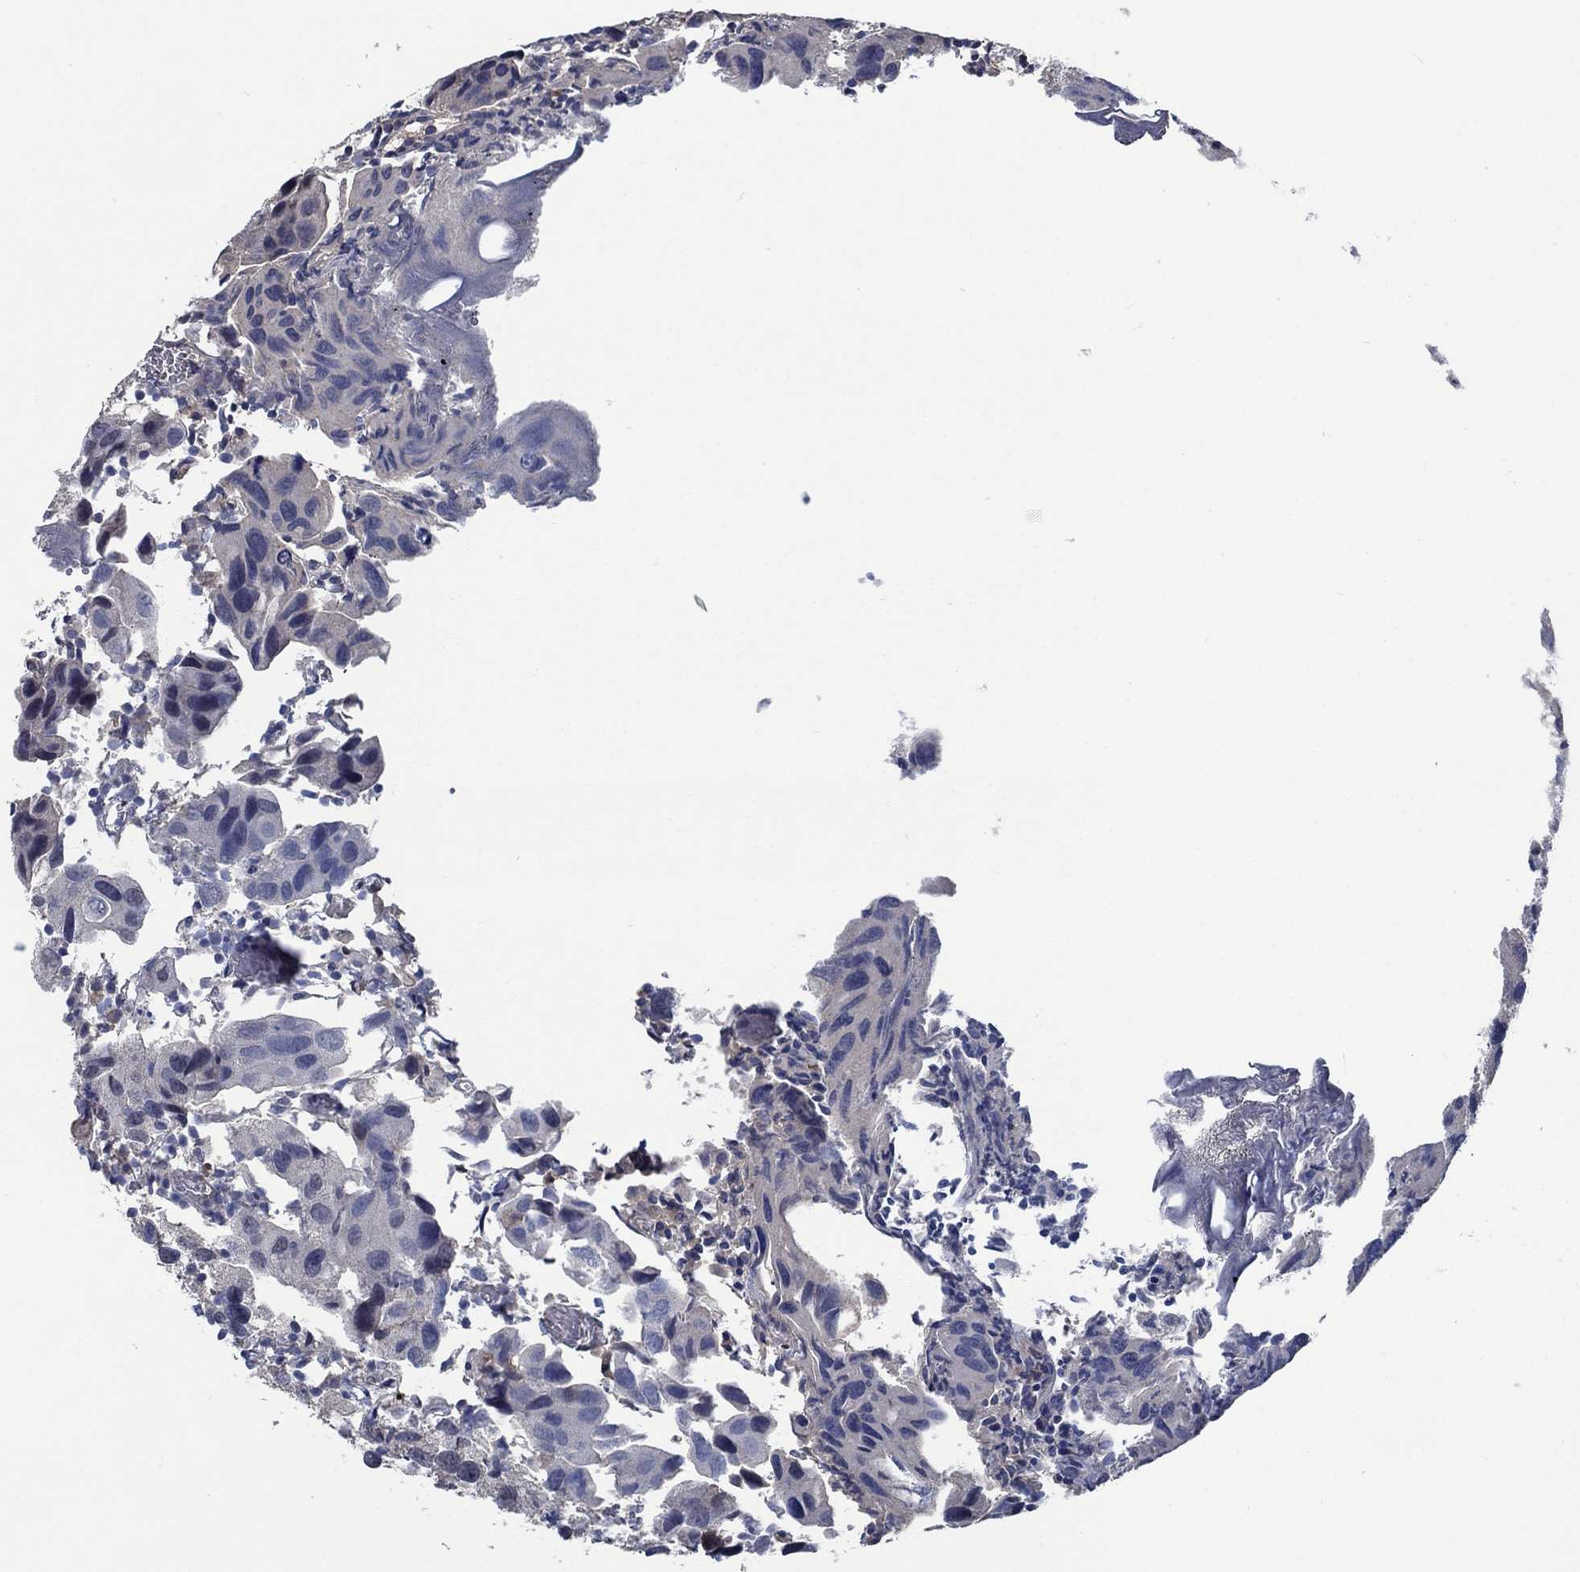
{"staining": {"intensity": "negative", "quantity": "none", "location": "none"}, "tissue": "urothelial cancer", "cell_type": "Tumor cells", "image_type": "cancer", "snomed": [{"axis": "morphology", "description": "Urothelial carcinoma, High grade"}, {"axis": "topography", "description": "Urinary bladder"}], "caption": "Tumor cells are negative for brown protein staining in urothelial cancer.", "gene": "OBSCN", "patient": {"sex": "male", "age": 79}}